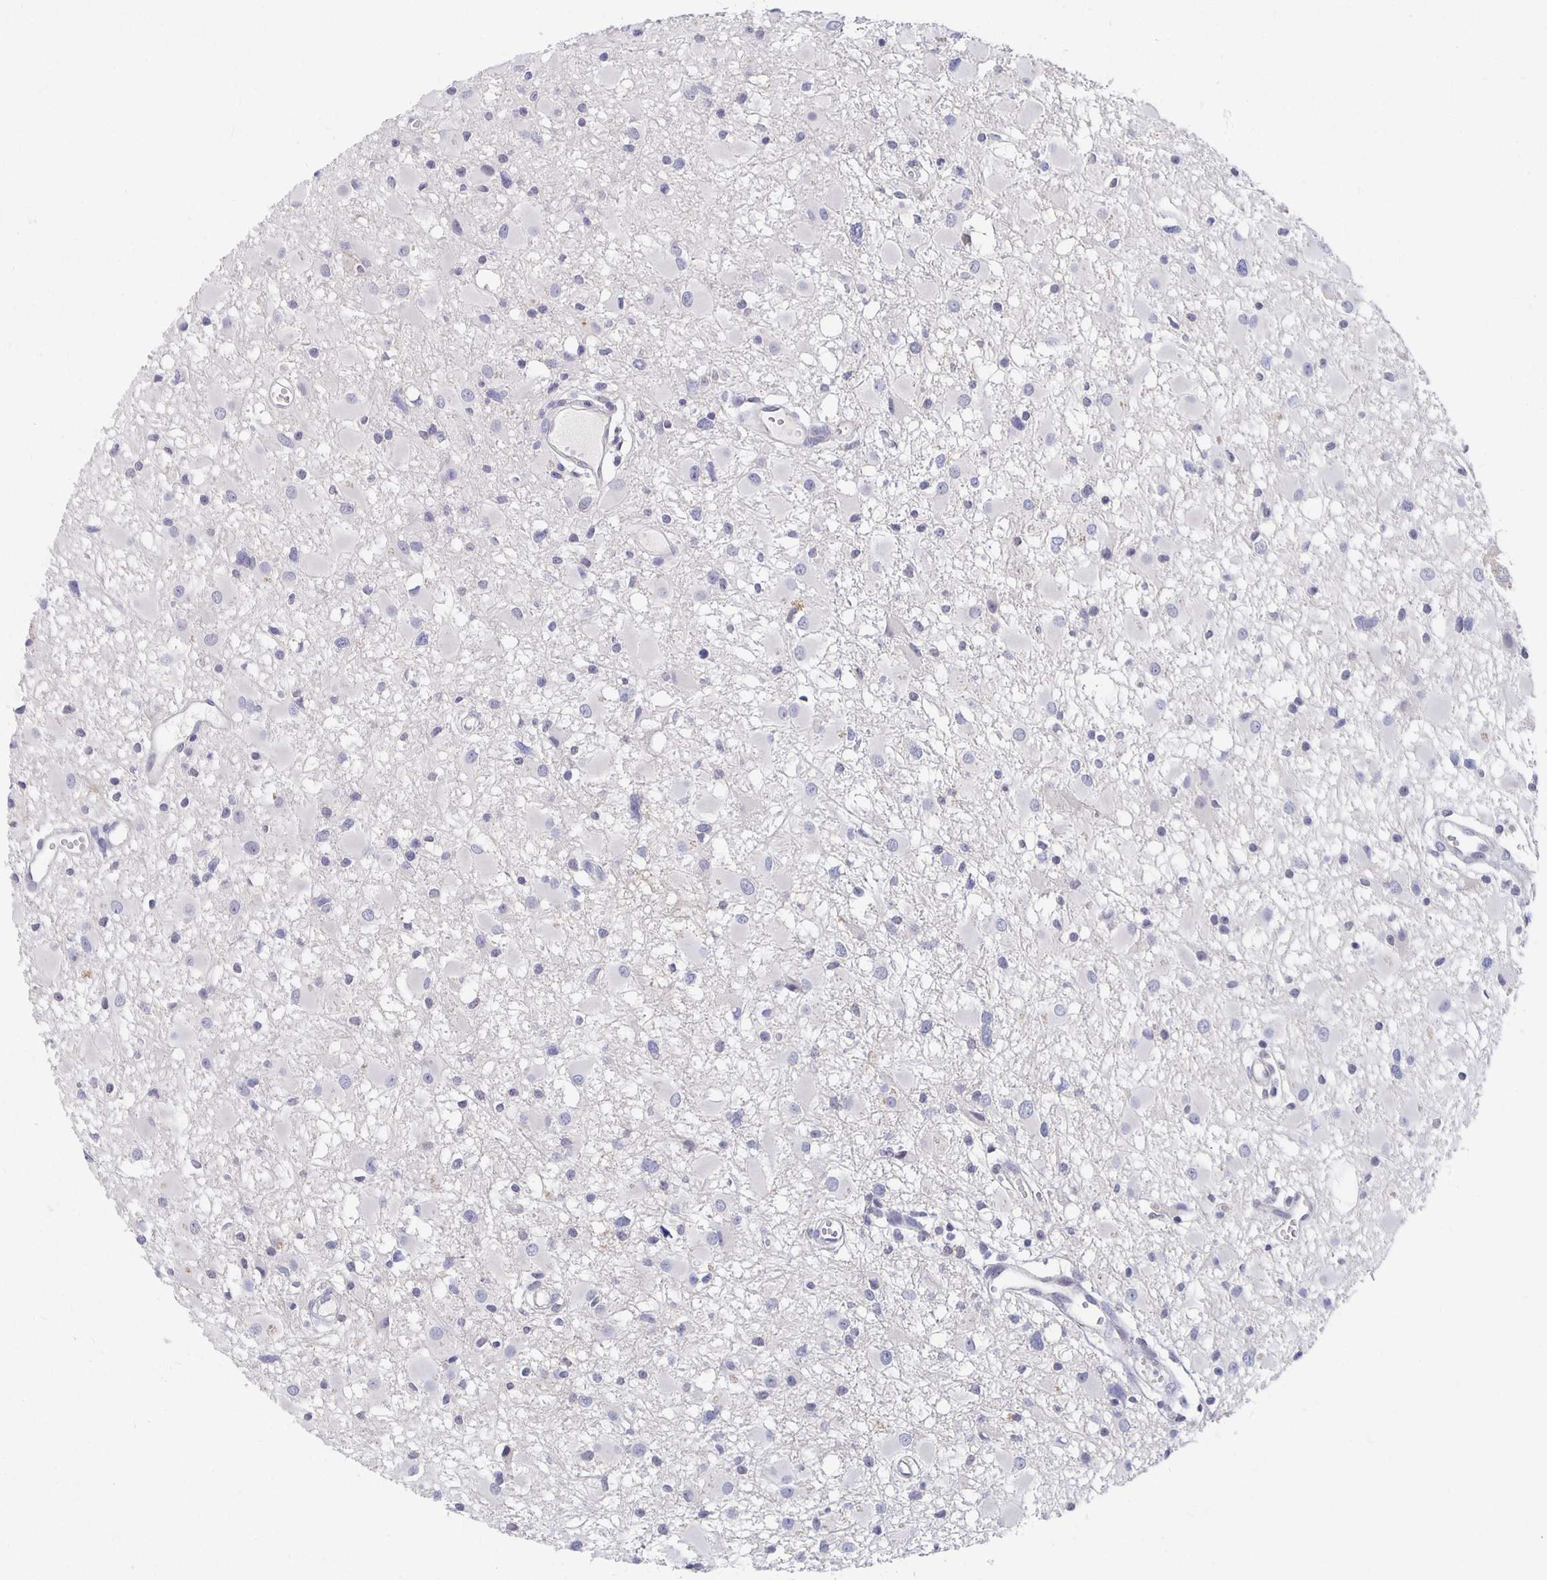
{"staining": {"intensity": "negative", "quantity": "none", "location": "none"}, "tissue": "glioma", "cell_type": "Tumor cells", "image_type": "cancer", "snomed": [{"axis": "morphology", "description": "Glioma, malignant, High grade"}, {"axis": "topography", "description": "Brain"}], "caption": "Tumor cells are negative for protein expression in human malignant glioma (high-grade).", "gene": "FKRP", "patient": {"sex": "male", "age": 54}}